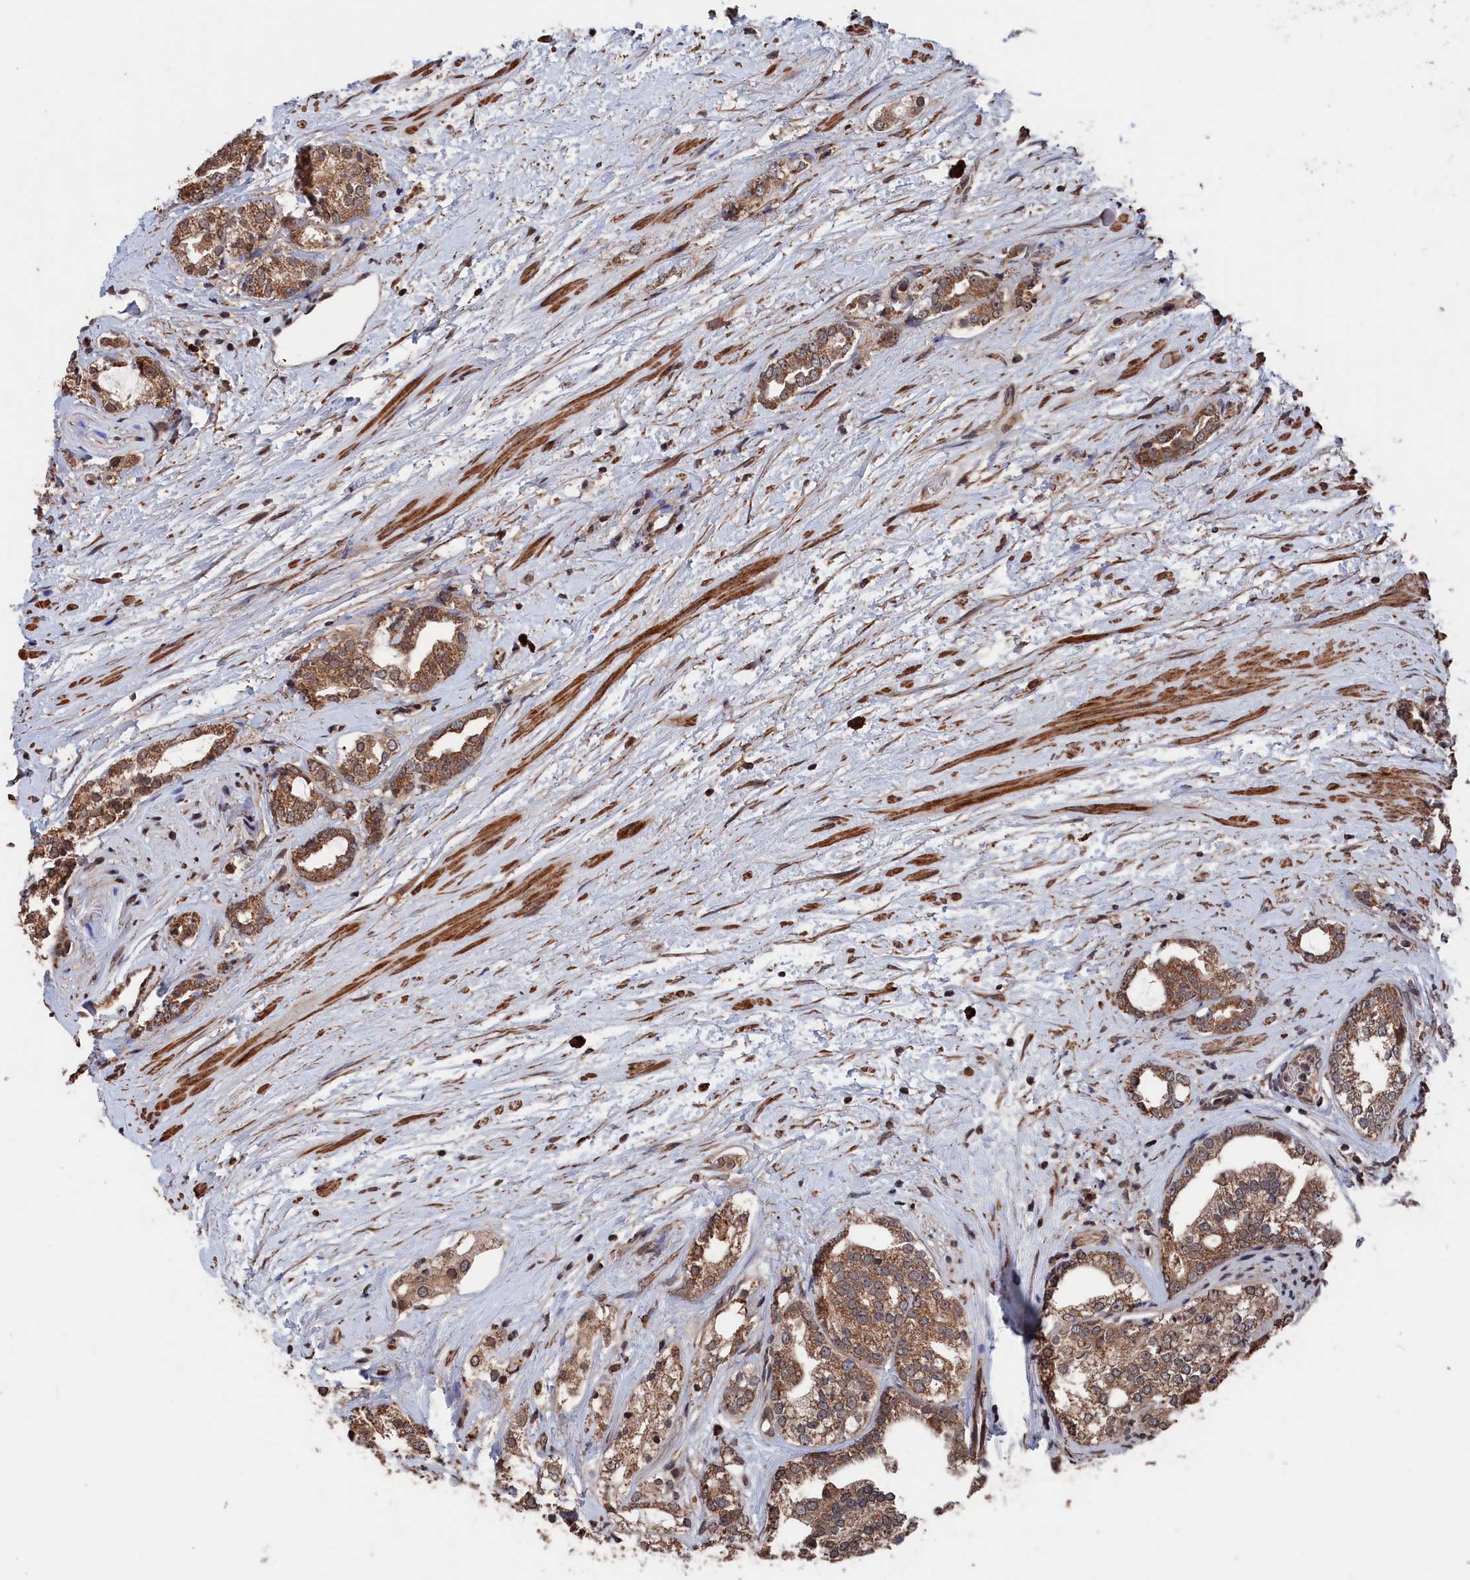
{"staining": {"intensity": "moderate", "quantity": ">75%", "location": "cytoplasmic/membranous"}, "tissue": "prostate cancer", "cell_type": "Tumor cells", "image_type": "cancer", "snomed": [{"axis": "morphology", "description": "Adenocarcinoma, High grade"}, {"axis": "topography", "description": "Prostate"}], "caption": "Prostate cancer tissue exhibits moderate cytoplasmic/membranous positivity in approximately >75% of tumor cells, visualized by immunohistochemistry. (Brightfield microscopy of DAB IHC at high magnification).", "gene": "PDE12", "patient": {"sex": "male", "age": 64}}